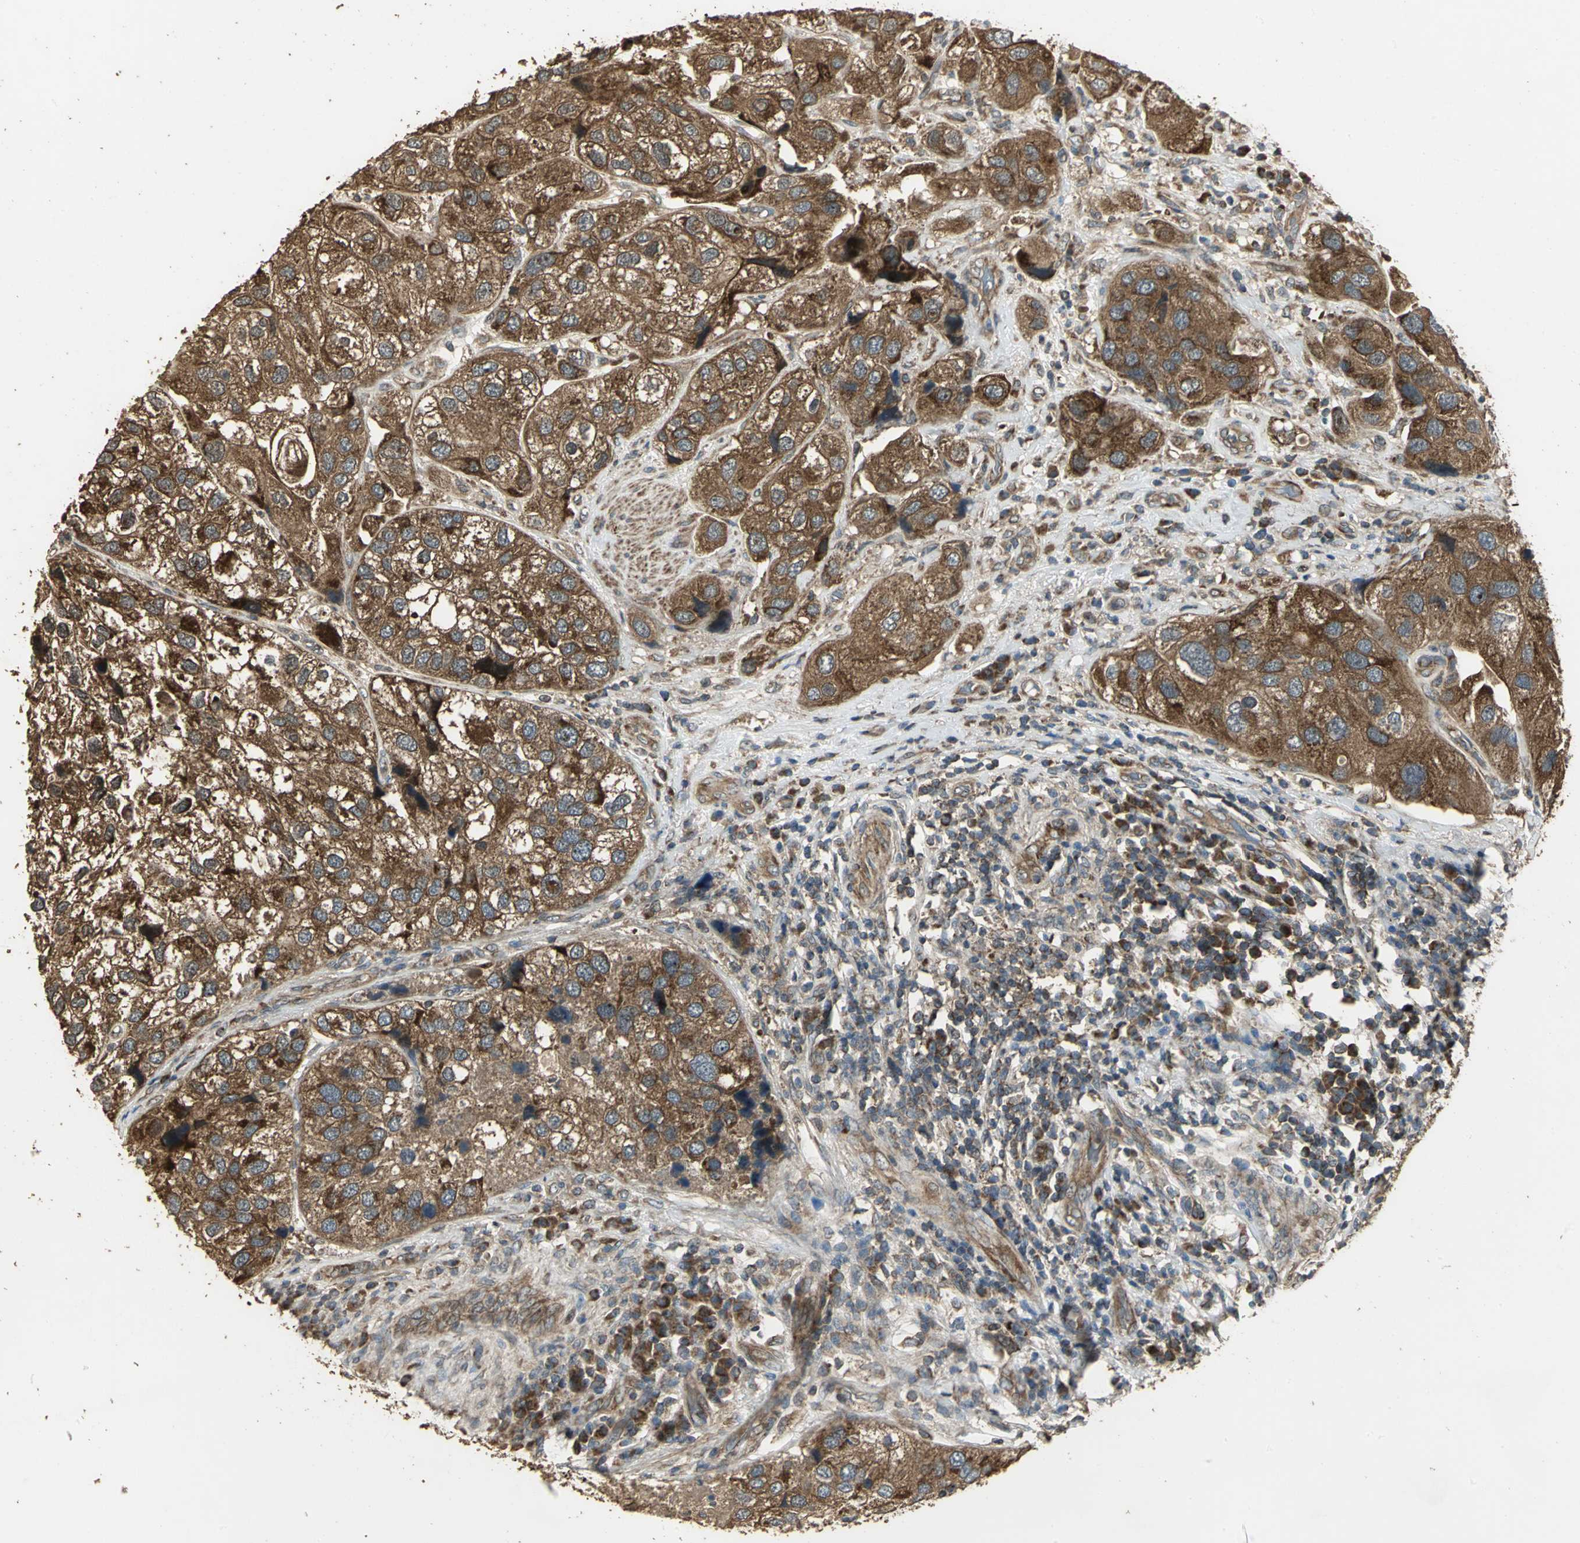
{"staining": {"intensity": "strong", "quantity": ">75%", "location": "cytoplasmic/membranous"}, "tissue": "urothelial cancer", "cell_type": "Tumor cells", "image_type": "cancer", "snomed": [{"axis": "morphology", "description": "Urothelial carcinoma, High grade"}, {"axis": "topography", "description": "Urinary bladder"}], "caption": "High-grade urothelial carcinoma was stained to show a protein in brown. There is high levels of strong cytoplasmic/membranous expression in approximately >75% of tumor cells.", "gene": "KANK1", "patient": {"sex": "female", "age": 64}}